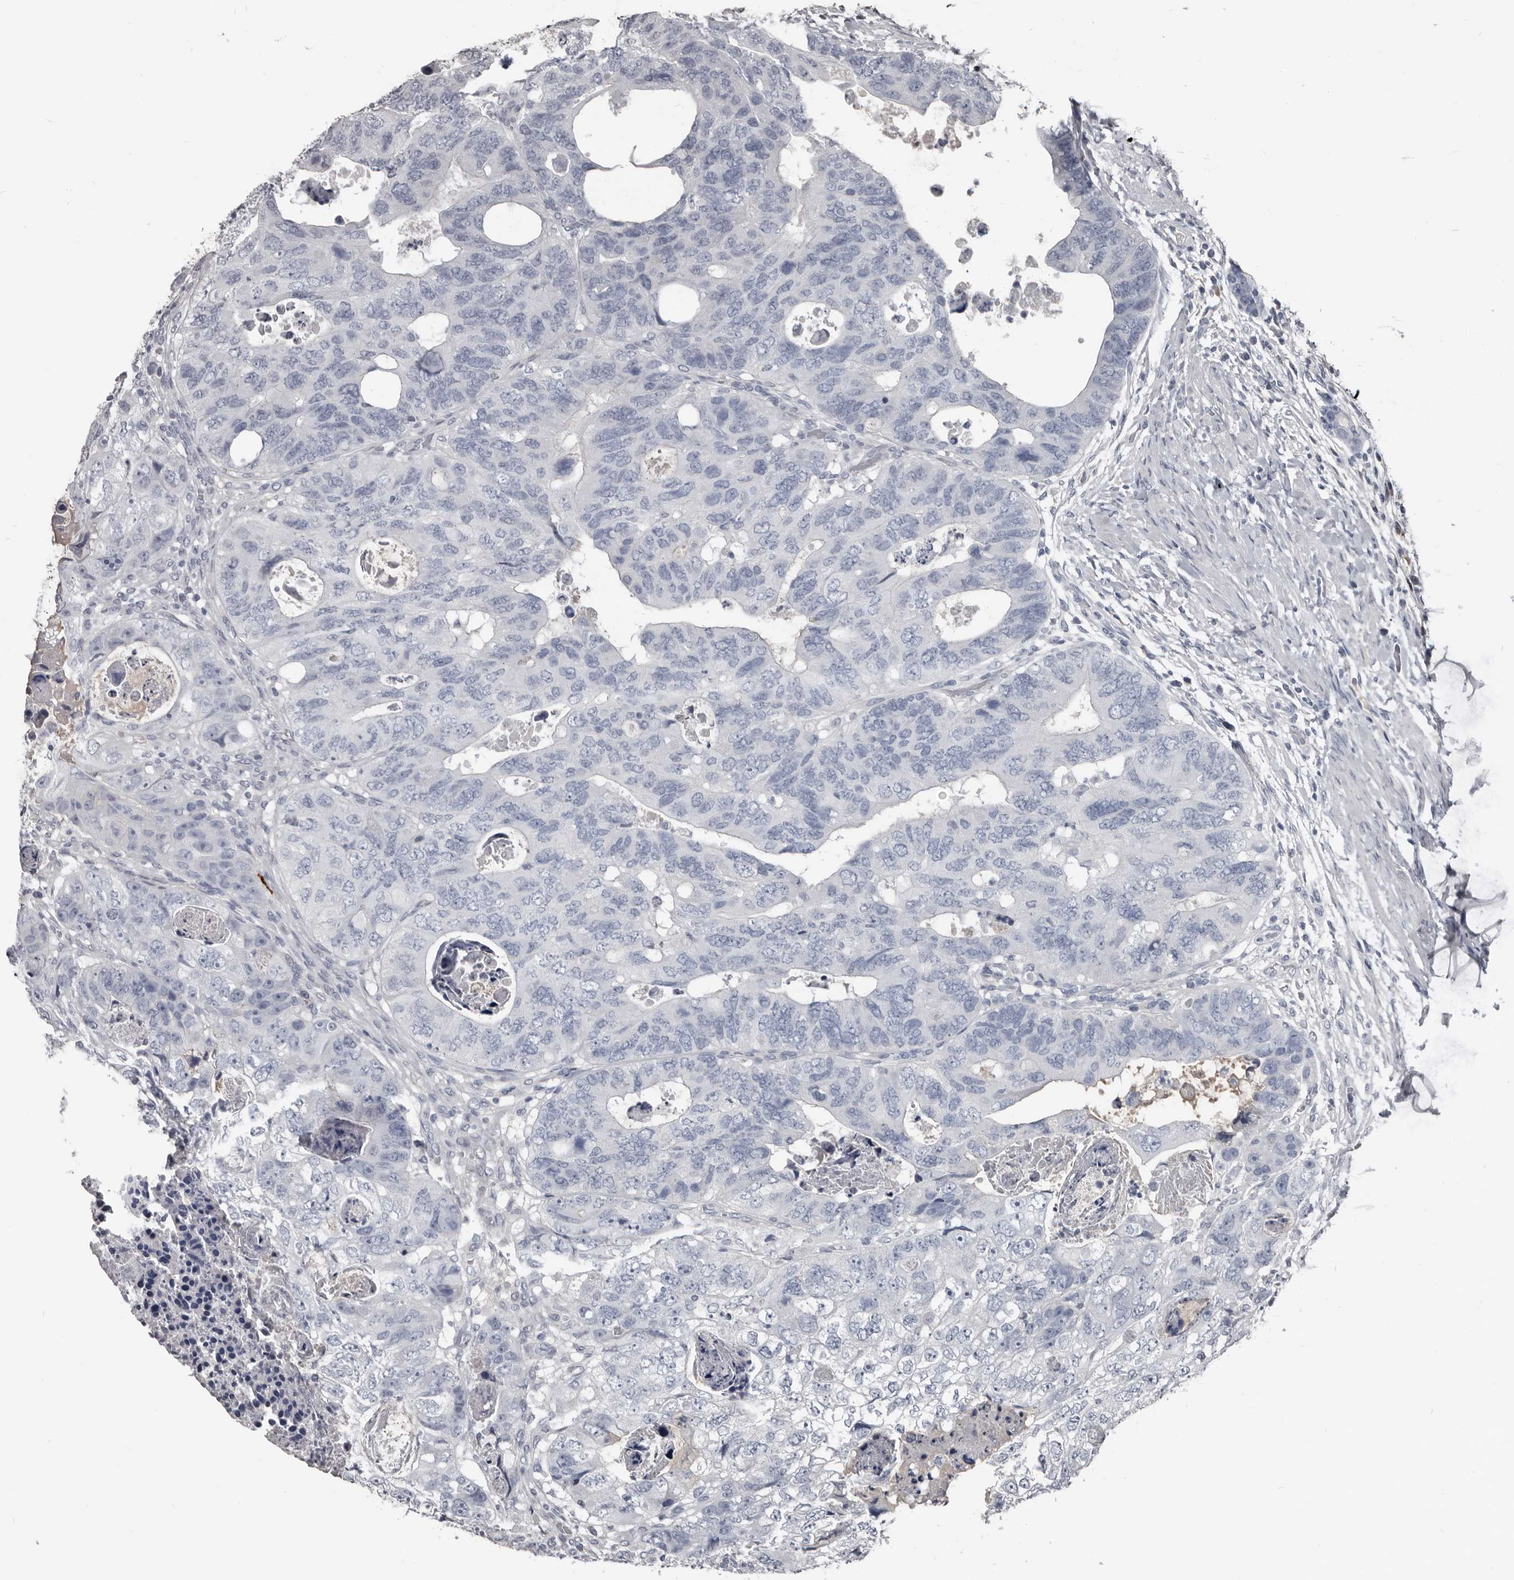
{"staining": {"intensity": "negative", "quantity": "none", "location": "none"}, "tissue": "colorectal cancer", "cell_type": "Tumor cells", "image_type": "cancer", "snomed": [{"axis": "morphology", "description": "Adenocarcinoma, NOS"}, {"axis": "topography", "description": "Rectum"}], "caption": "High magnification brightfield microscopy of adenocarcinoma (colorectal) stained with DAB (brown) and counterstained with hematoxylin (blue): tumor cells show no significant expression. (DAB (3,3'-diaminobenzidine) IHC with hematoxylin counter stain).", "gene": "GREB1", "patient": {"sex": "male", "age": 59}}